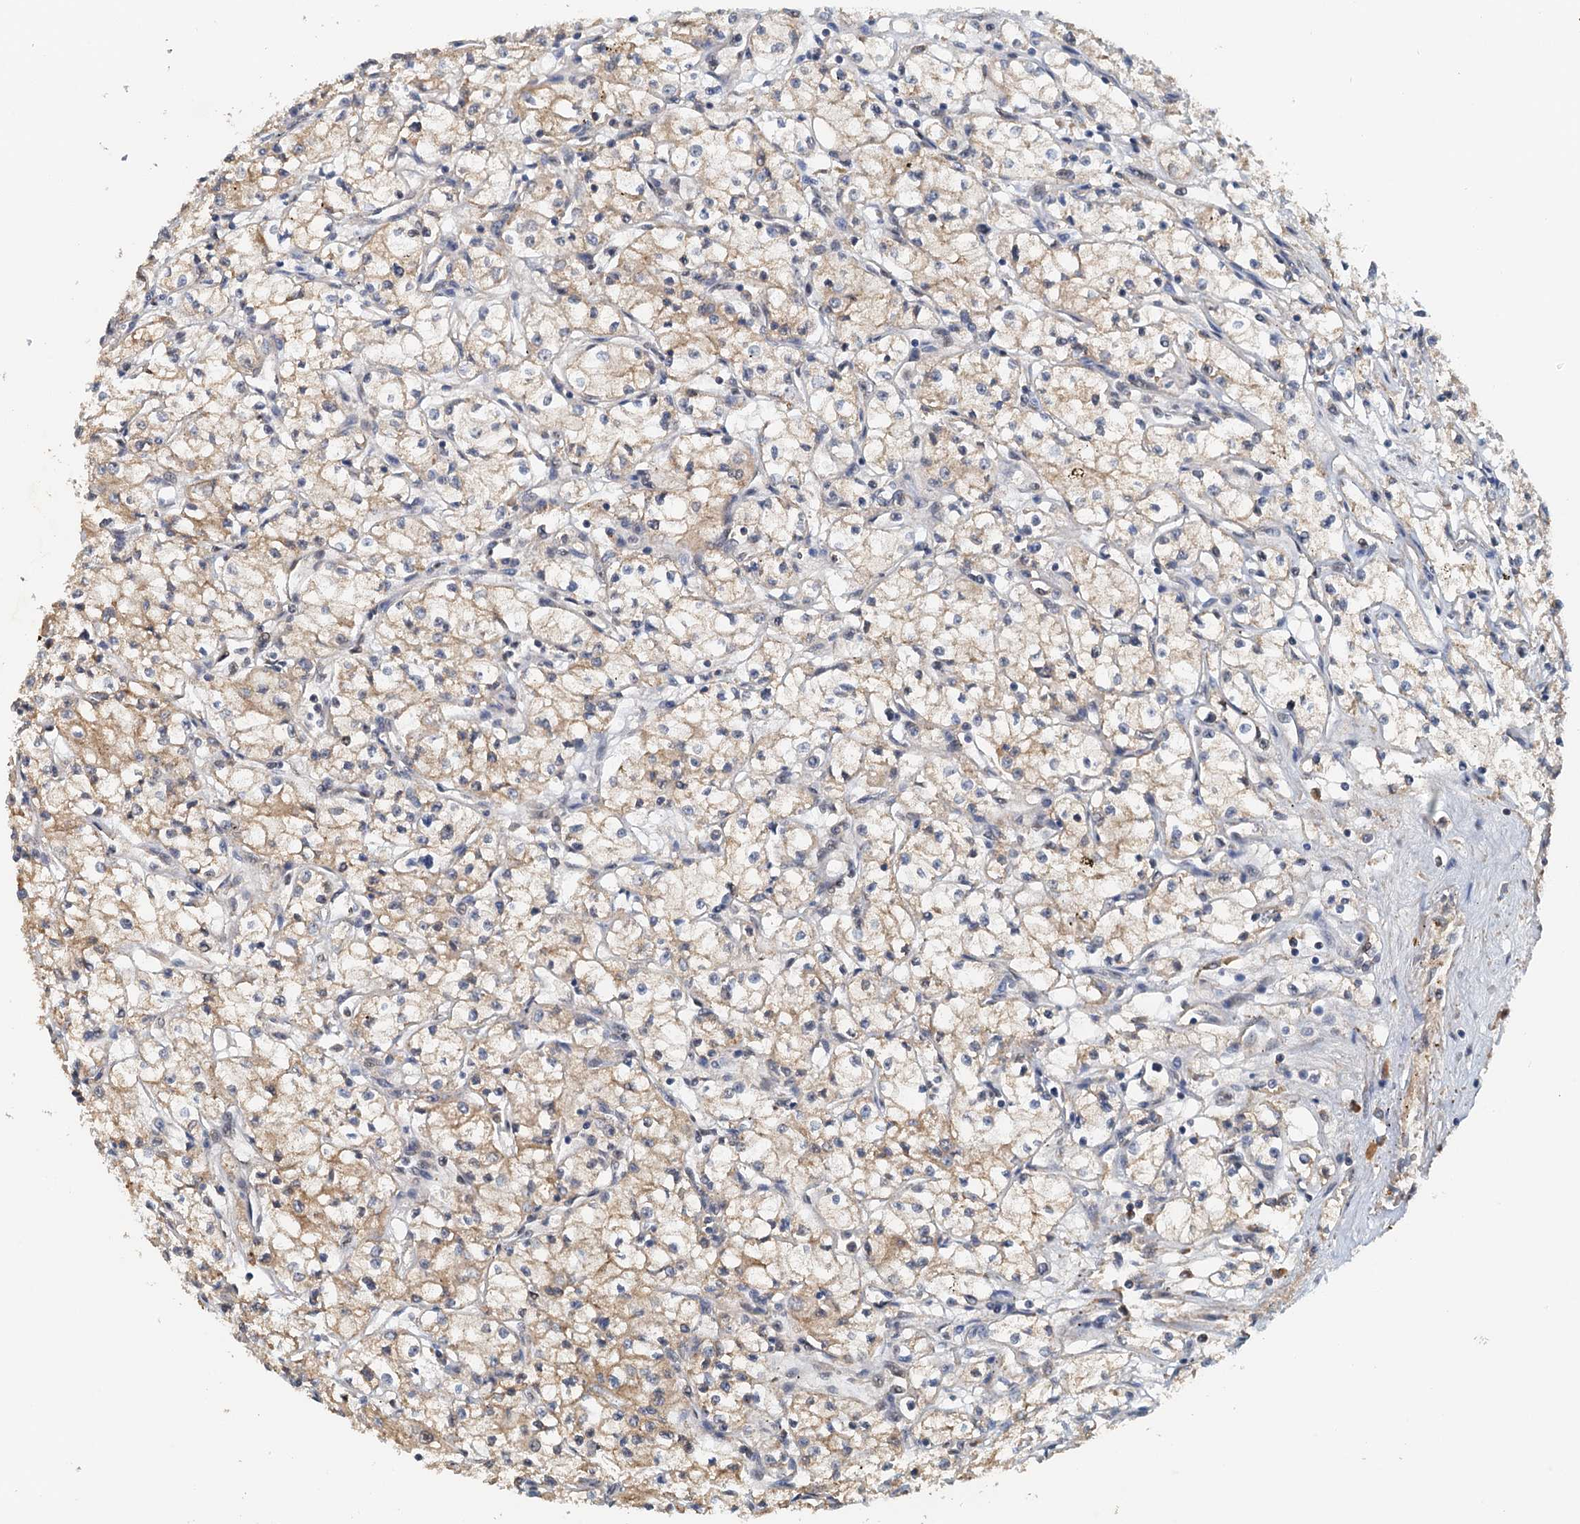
{"staining": {"intensity": "weak", "quantity": "<25%", "location": "cytoplasmic/membranous"}, "tissue": "renal cancer", "cell_type": "Tumor cells", "image_type": "cancer", "snomed": [{"axis": "morphology", "description": "Adenocarcinoma, NOS"}, {"axis": "topography", "description": "Kidney"}], "caption": "Immunohistochemistry (IHC) photomicrograph of neoplastic tissue: human renal adenocarcinoma stained with DAB exhibits no significant protein expression in tumor cells.", "gene": "UBL7", "patient": {"sex": "male", "age": 59}}